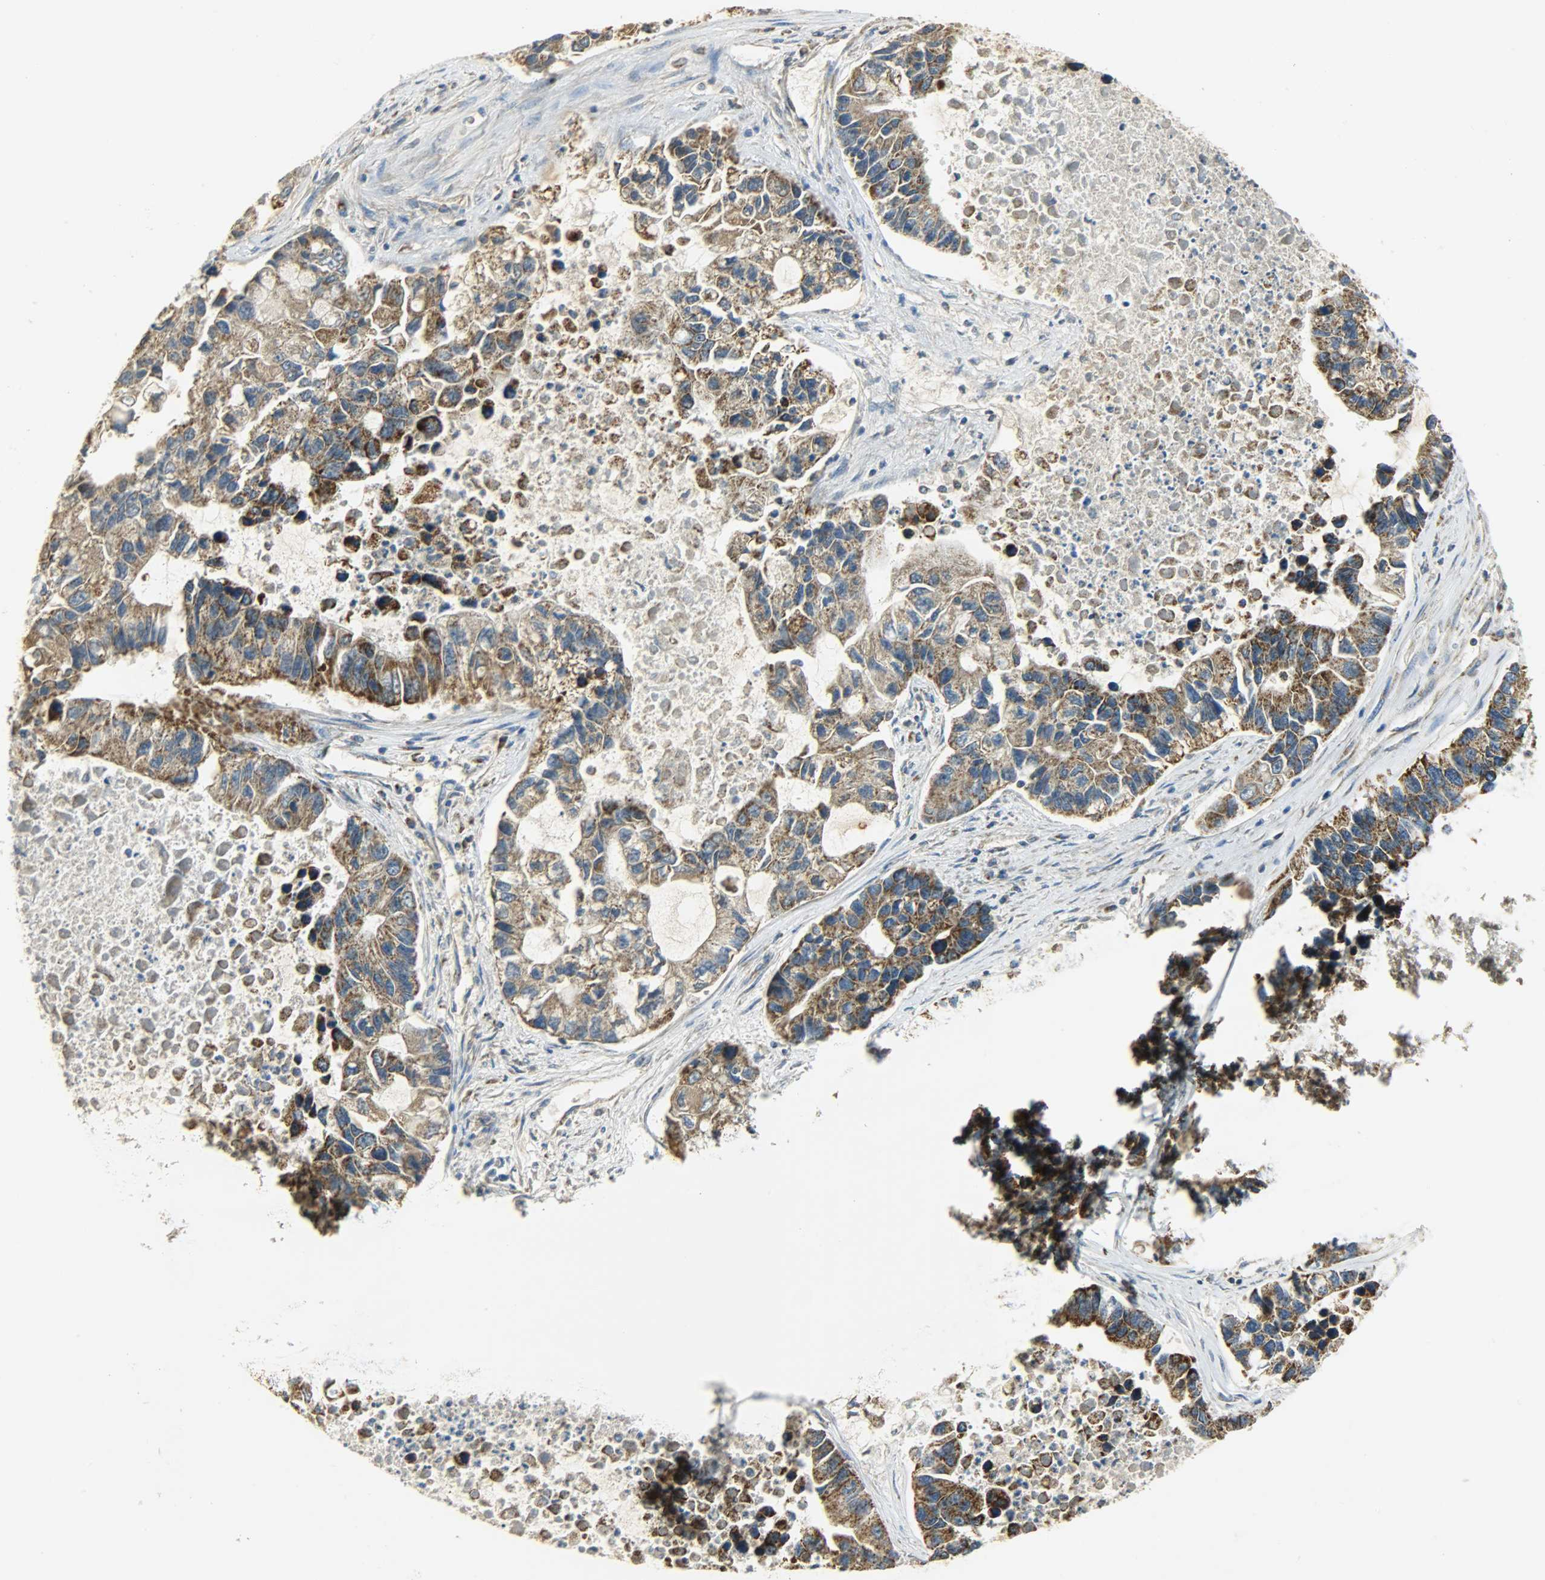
{"staining": {"intensity": "strong", "quantity": ">75%", "location": "cytoplasmic/membranous"}, "tissue": "lung cancer", "cell_type": "Tumor cells", "image_type": "cancer", "snomed": [{"axis": "morphology", "description": "Adenocarcinoma, NOS"}, {"axis": "topography", "description": "Lung"}], "caption": "There is high levels of strong cytoplasmic/membranous positivity in tumor cells of lung cancer (adenocarcinoma), as demonstrated by immunohistochemical staining (brown color).", "gene": "NNT", "patient": {"sex": "female", "age": 51}}